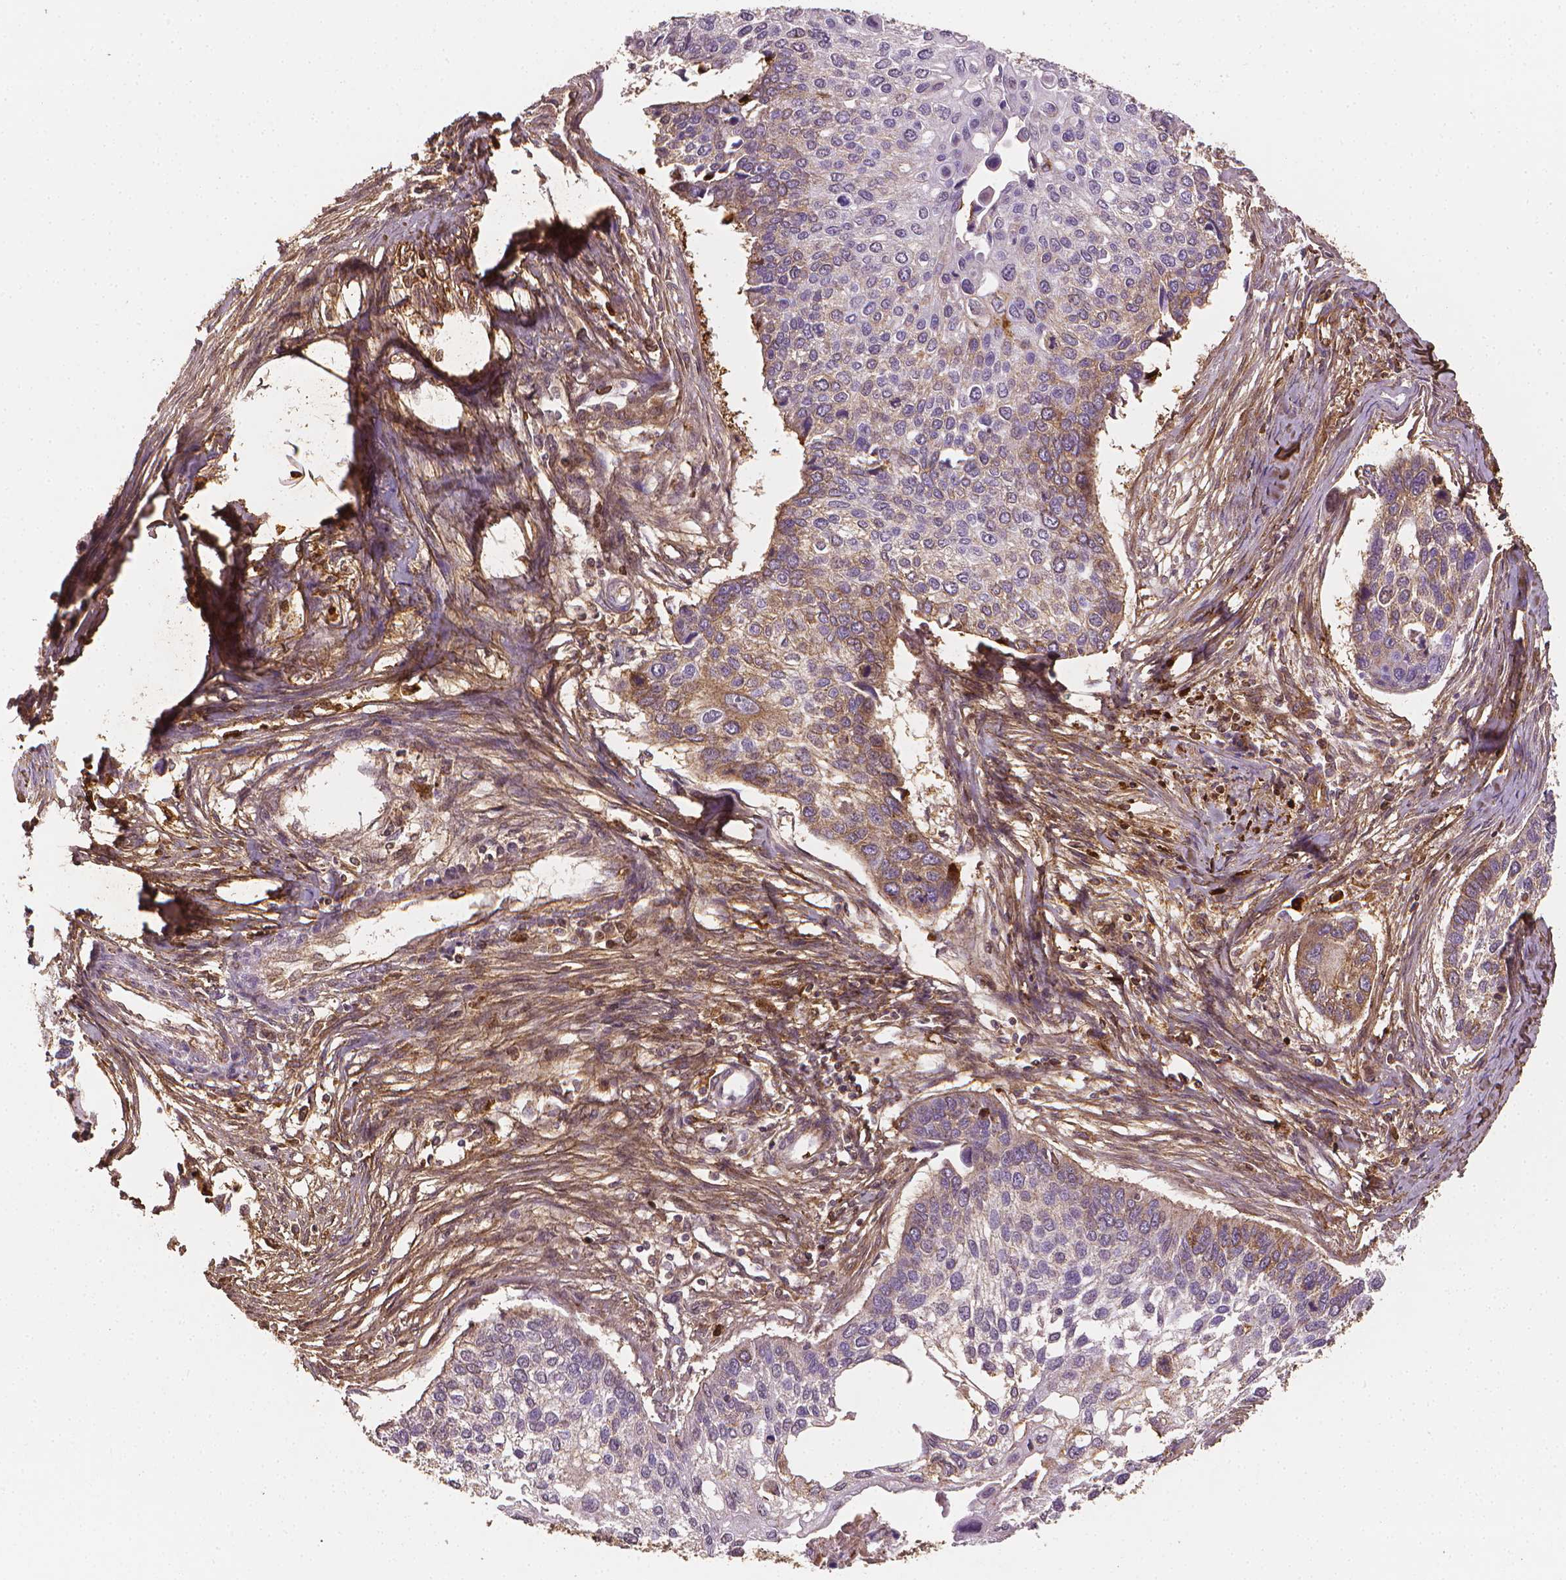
{"staining": {"intensity": "moderate", "quantity": "<25%", "location": "cytoplasmic/membranous"}, "tissue": "lung cancer", "cell_type": "Tumor cells", "image_type": "cancer", "snomed": [{"axis": "morphology", "description": "Squamous cell carcinoma, NOS"}, {"axis": "morphology", "description": "Squamous cell carcinoma, metastatic, NOS"}, {"axis": "topography", "description": "Lung"}], "caption": "Immunohistochemical staining of human lung cancer shows moderate cytoplasmic/membranous protein expression in approximately <25% of tumor cells.", "gene": "DCN", "patient": {"sex": "male", "age": 63}}